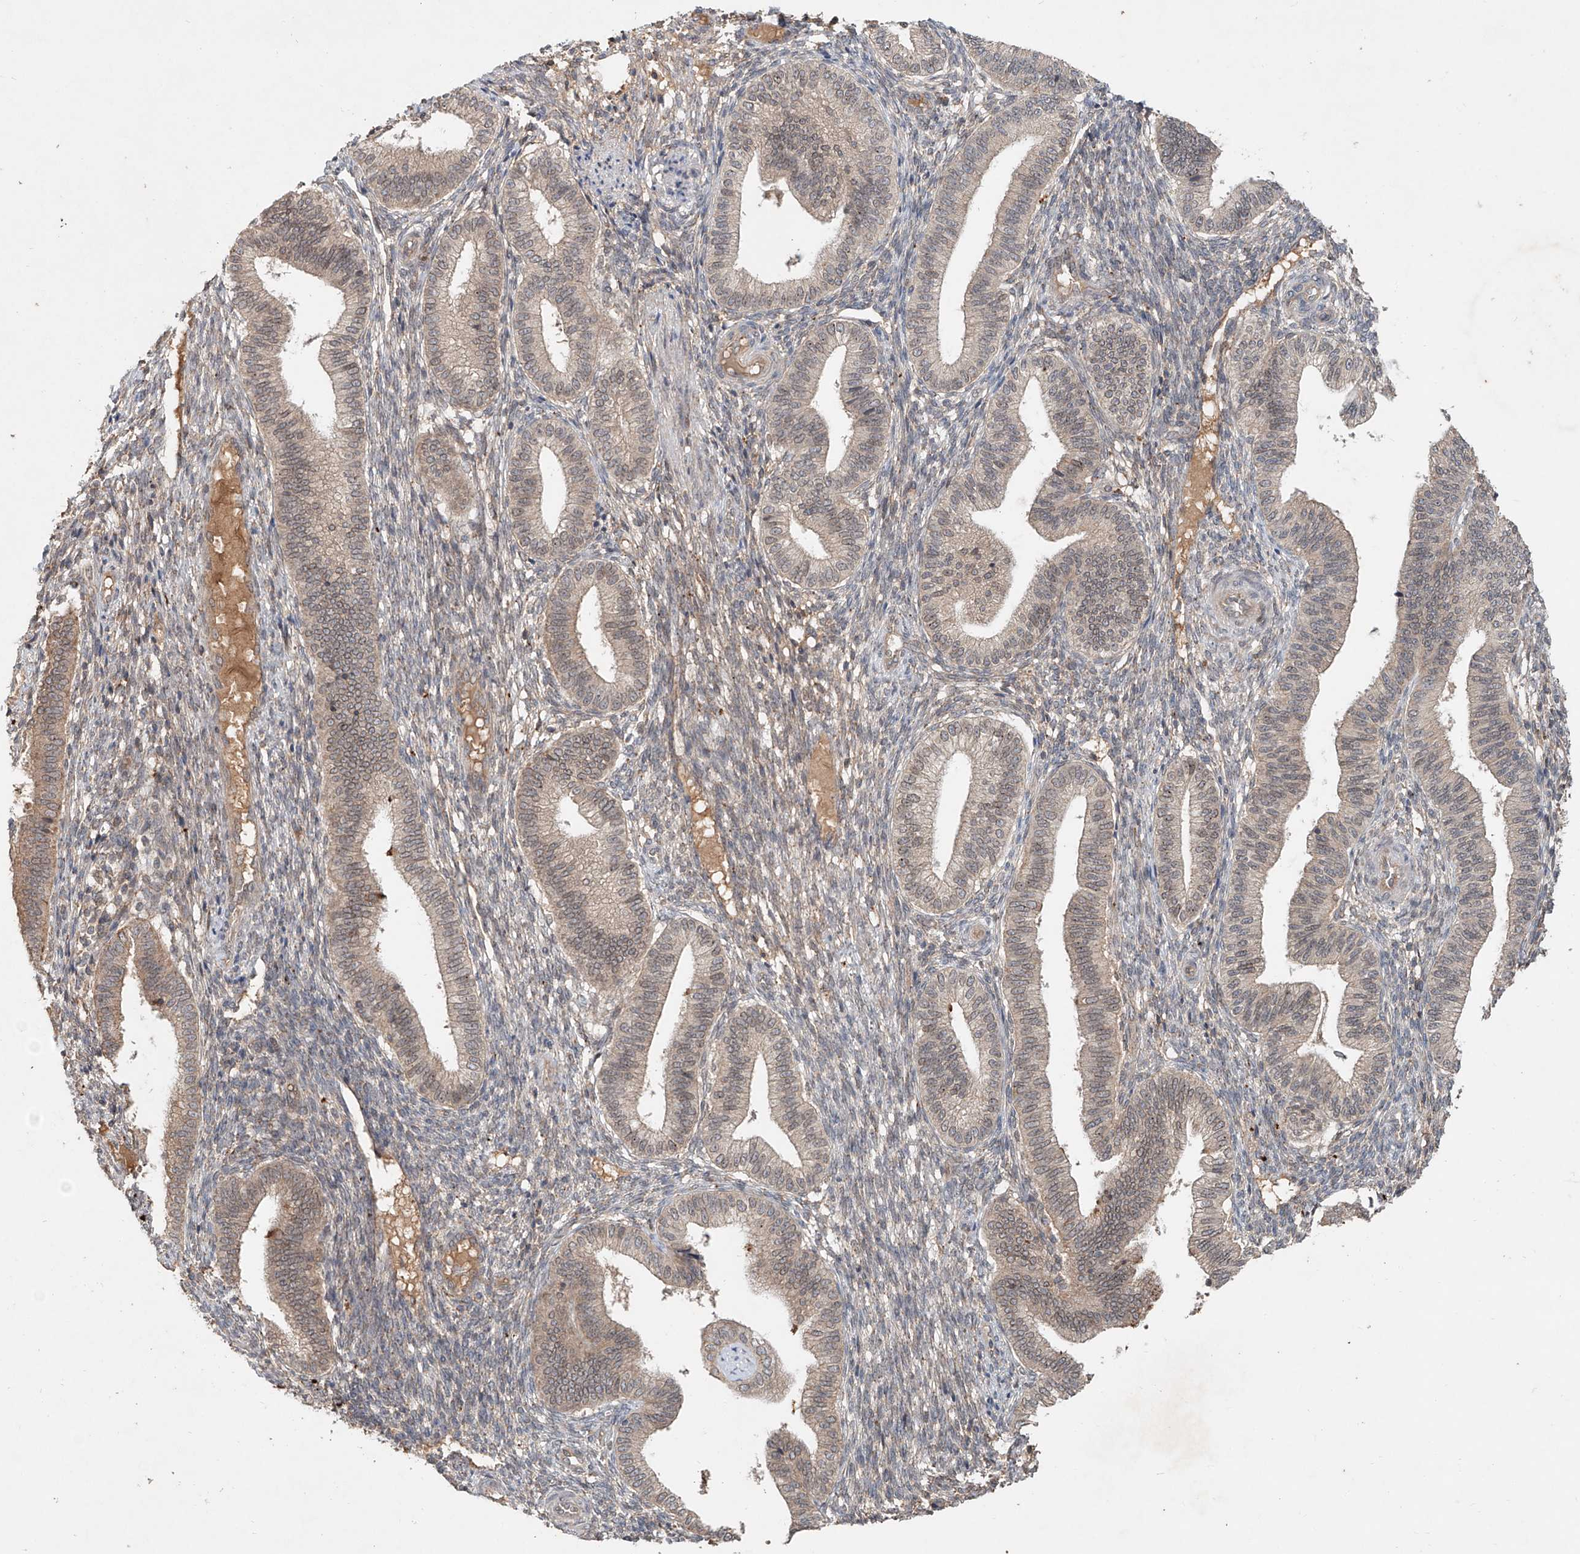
{"staining": {"intensity": "weak", "quantity": "25%-75%", "location": "cytoplasmic/membranous"}, "tissue": "endometrium", "cell_type": "Cells in endometrial stroma", "image_type": "normal", "snomed": [{"axis": "morphology", "description": "Normal tissue, NOS"}, {"axis": "topography", "description": "Endometrium"}], "caption": "Immunohistochemistry of unremarkable endometrium displays low levels of weak cytoplasmic/membranous staining in about 25%-75% of cells in endometrial stroma.", "gene": "IER5", "patient": {"sex": "female", "age": 39}}